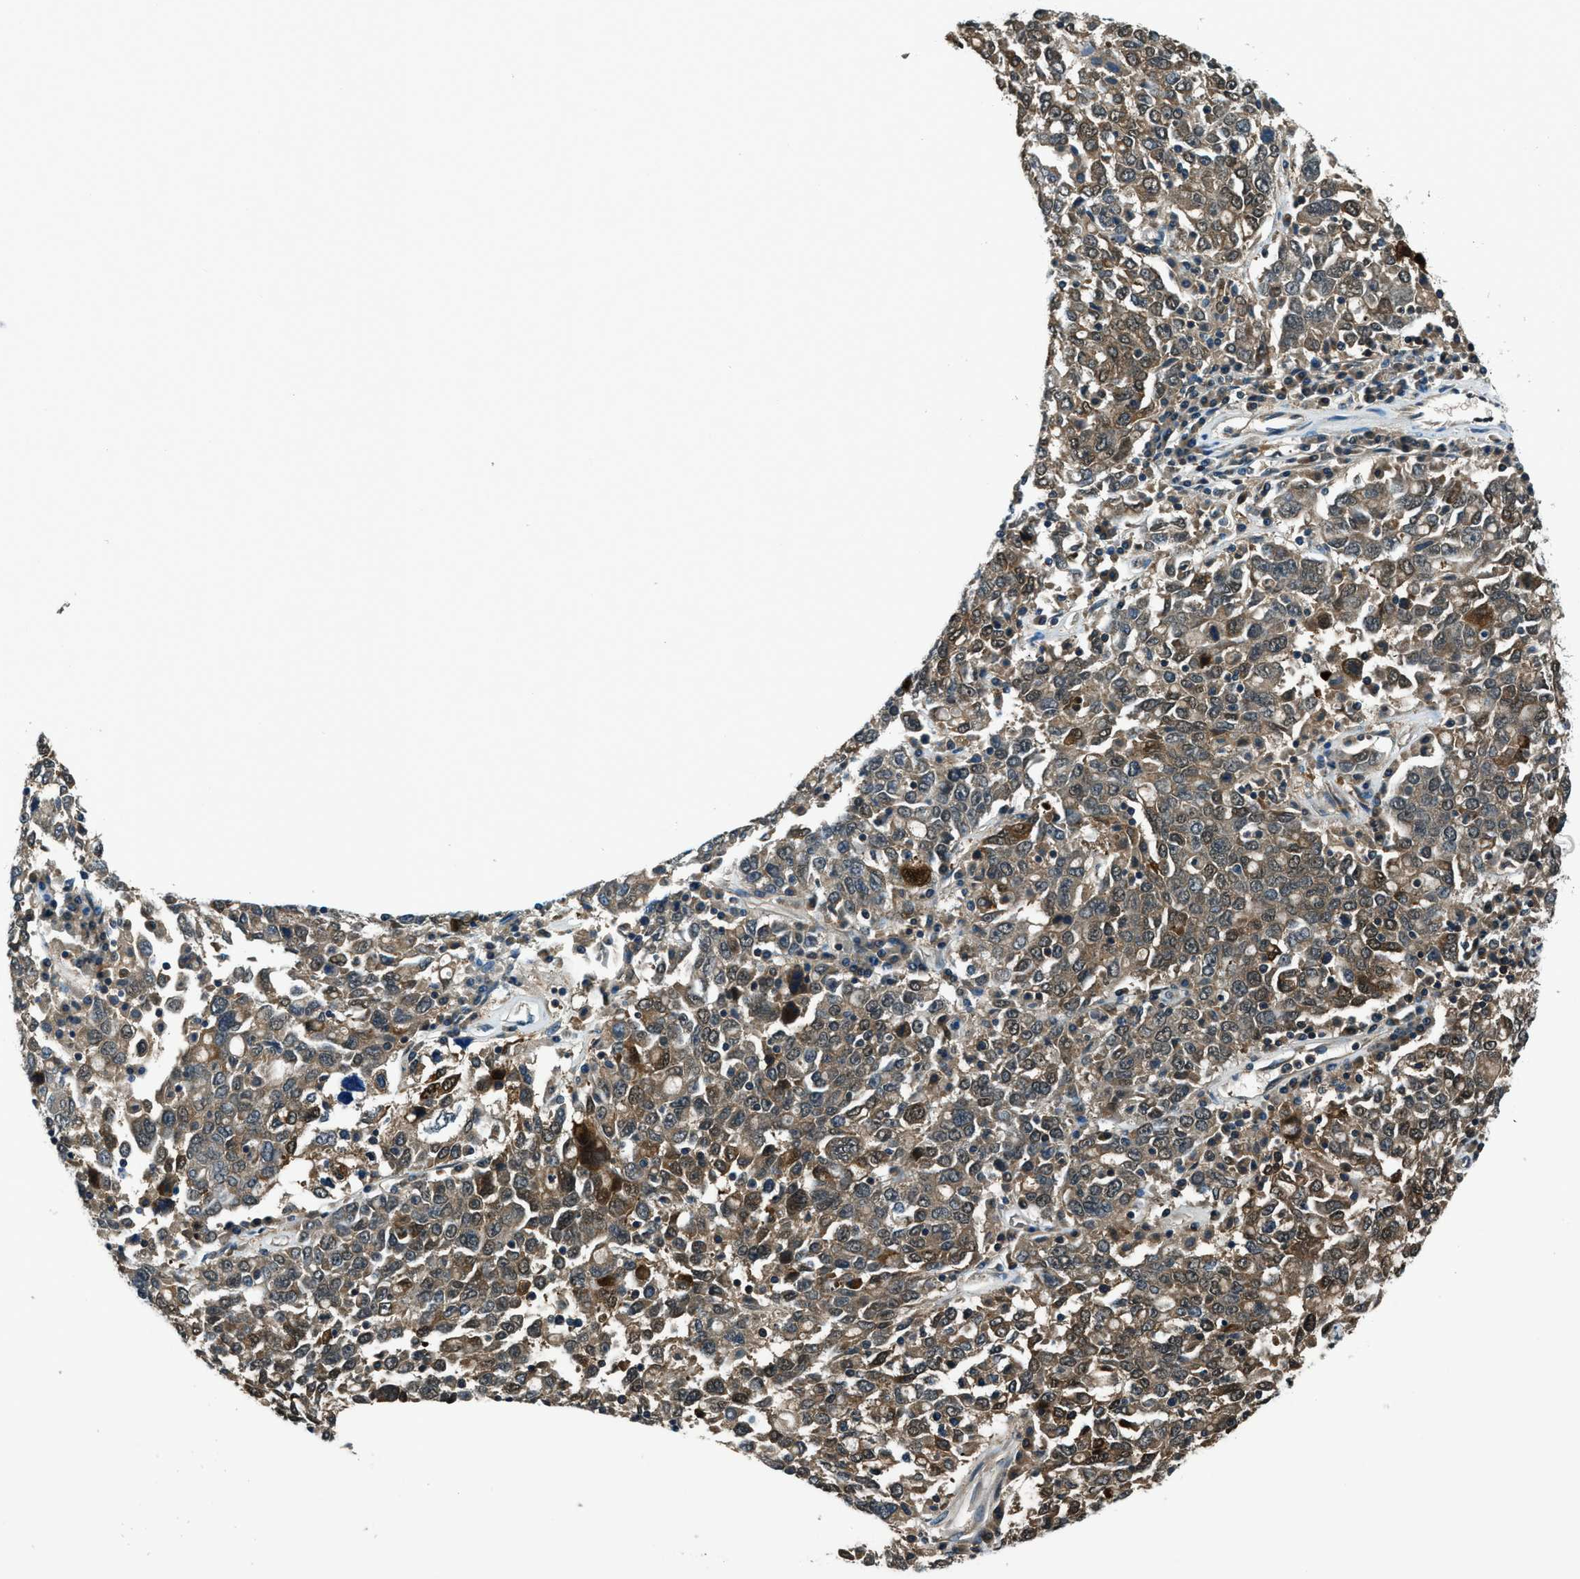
{"staining": {"intensity": "strong", "quantity": ">75%", "location": "cytoplasmic/membranous"}, "tissue": "ovarian cancer", "cell_type": "Tumor cells", "image_type": "cancer", "snomed": [{"axis": "morphology", "description": "Carcinoma, endometroid"}, {"axis": "topography", "description": "Ovary"}], "caption": "Endometroid carcinoma (ovarian) was stained to show a protein in brown. There is high levels of strong cytoplasmic/membranous staining in about >75% of tumor cells.", "gene": "HEBP2", "patient": {"sex": "female", "age": 62}}